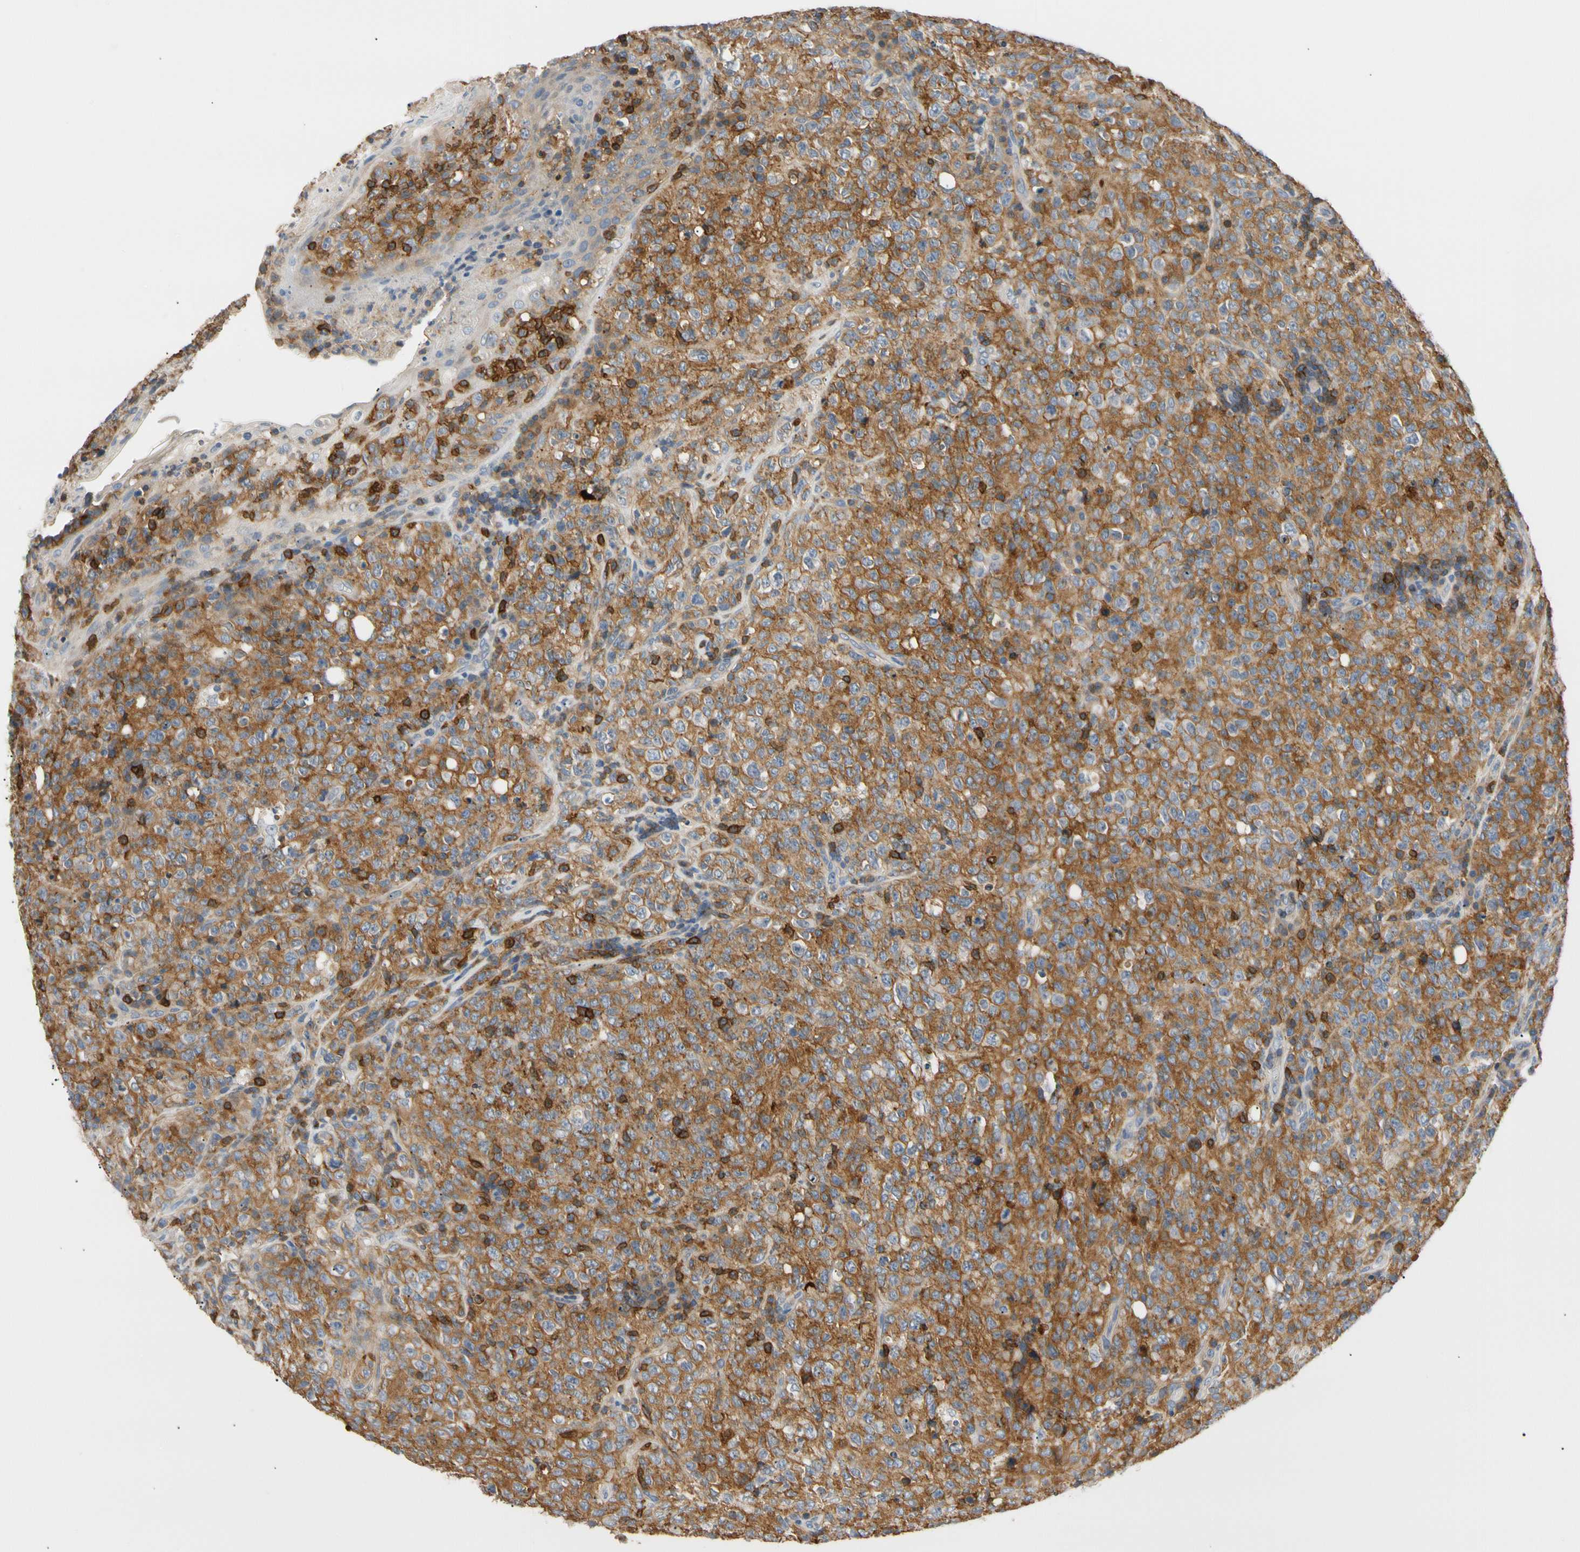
{"staining": {"intensity": "moderate", "quantity": ">75%", "location": "cytoplasmic/membranous"}, "tissue": "lymphoma", "cell_type": "Tumor cells", "image_type": "cancer", "snomed": [{"axis": "morphology", "description": "Malignant lymphoma, non-Hodgkin's type, High grade"}, {"axis": "topography", "description": "Tonsil"}], "caption": "Protein expression analysis of human malignant lymphoma, non-Hodgkin's type (high-grade) reveals moderate cytoplasmic/membranous expression in about >75% of tumor cells.", "gene": "TNFRSF18", "patient": {"sex": "female", "age": 36}}